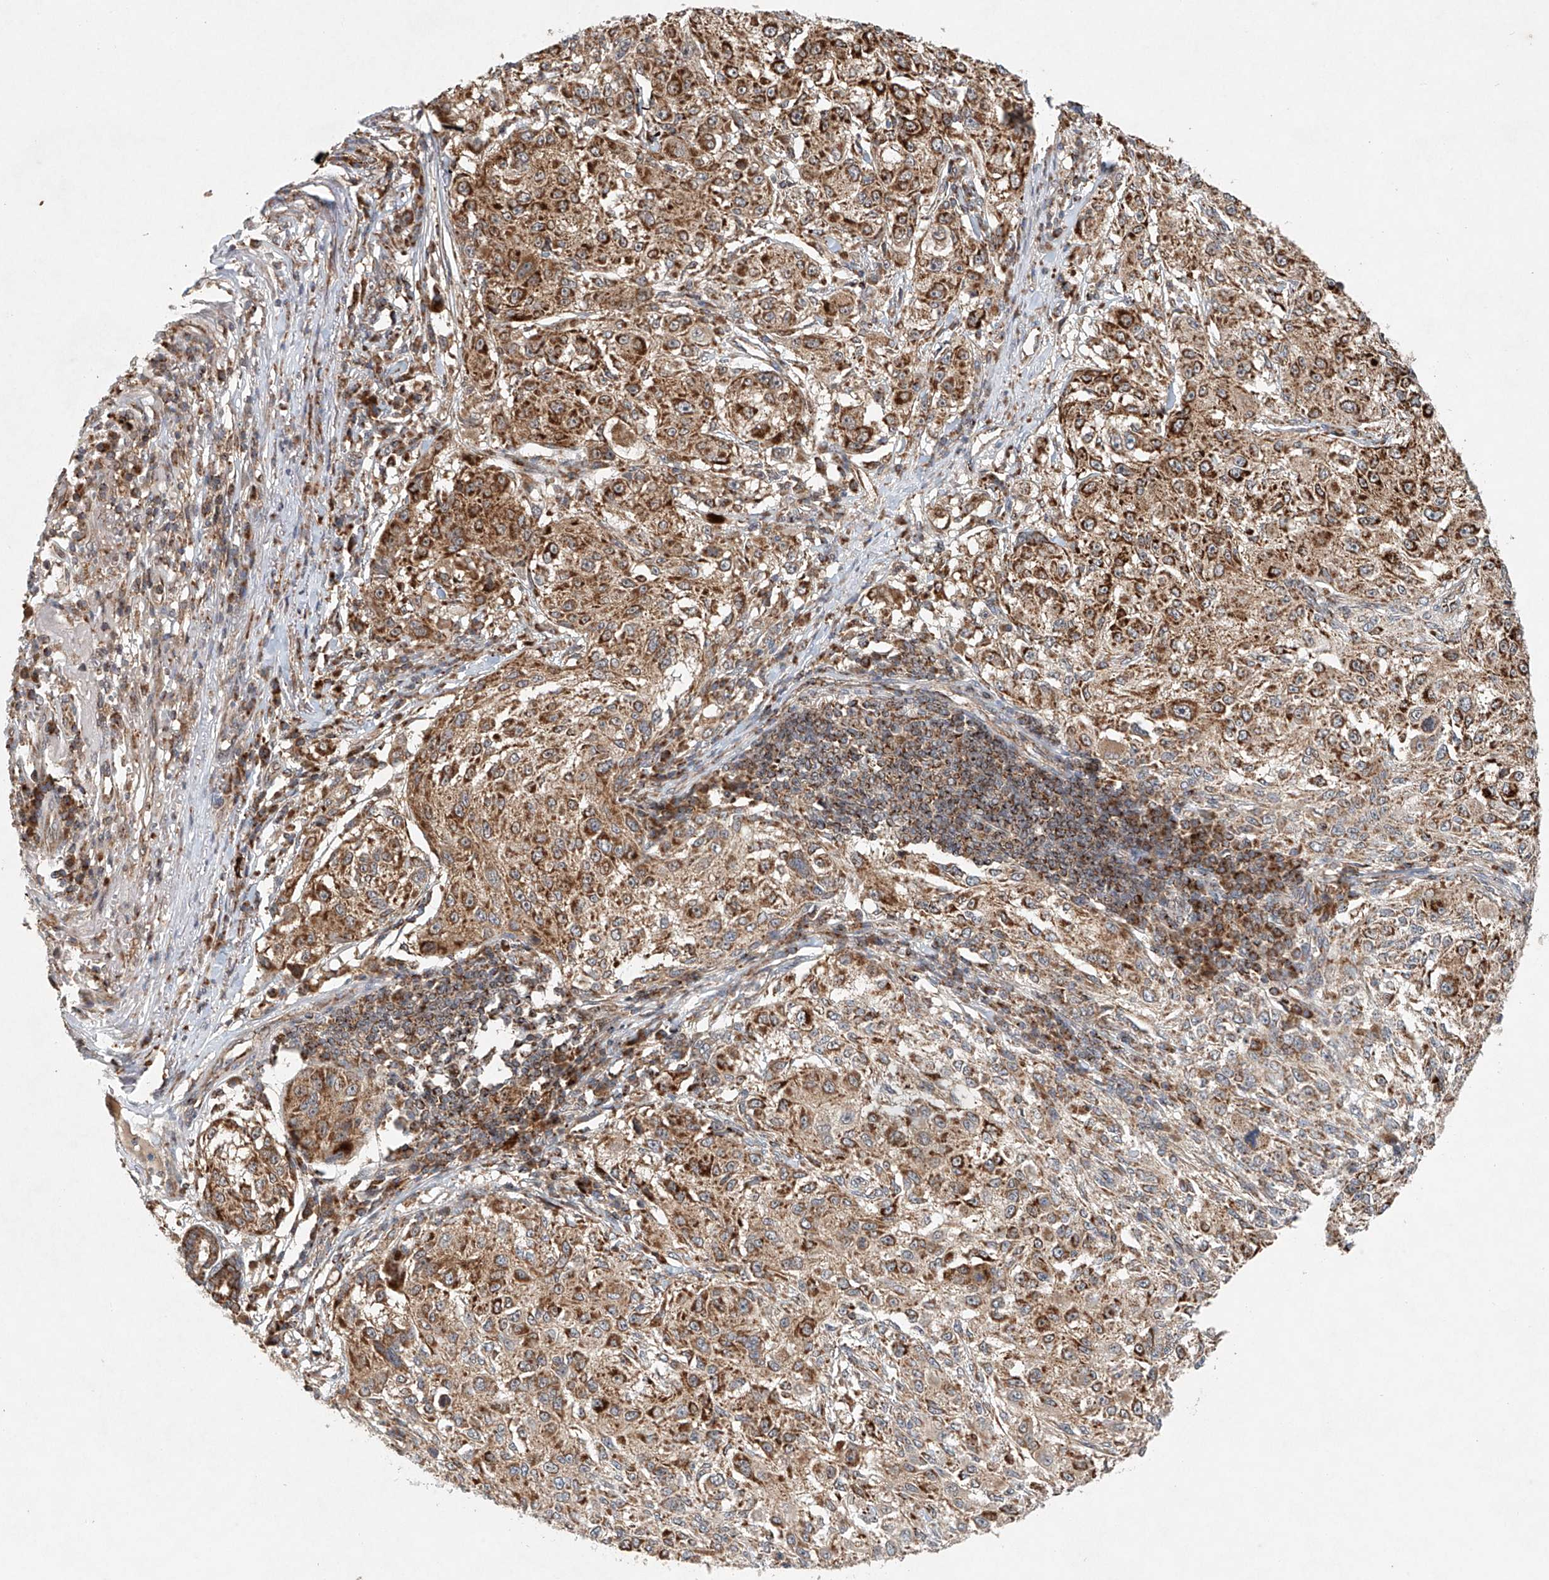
{"staining": {"intensity": "strong", "quantity": ">75%", "location": "cytoplasmic/membranous"}, "tissue": "melanoma", "cell_type": "Tumor cells", "image_type": "cancer", "snomed": [{"axis": "morphology", "description": "Necrosis, NOS"}, {"axis": "morphology", "description": "Malignant melanoma, NOS"}, {"axis": "topography", "description": "Skin"}], "caption": "Protein staining reveals strong cytoplasmic/membranous expression in approximately >75% of tumor cells in malignant melanoma. (Stains: DAB in brown, nuclei in blue, Microscopy: brightfield microscopy at high magnification).", "gene": "DCAF11", "patient": {"sex": "female", "age": 87}}